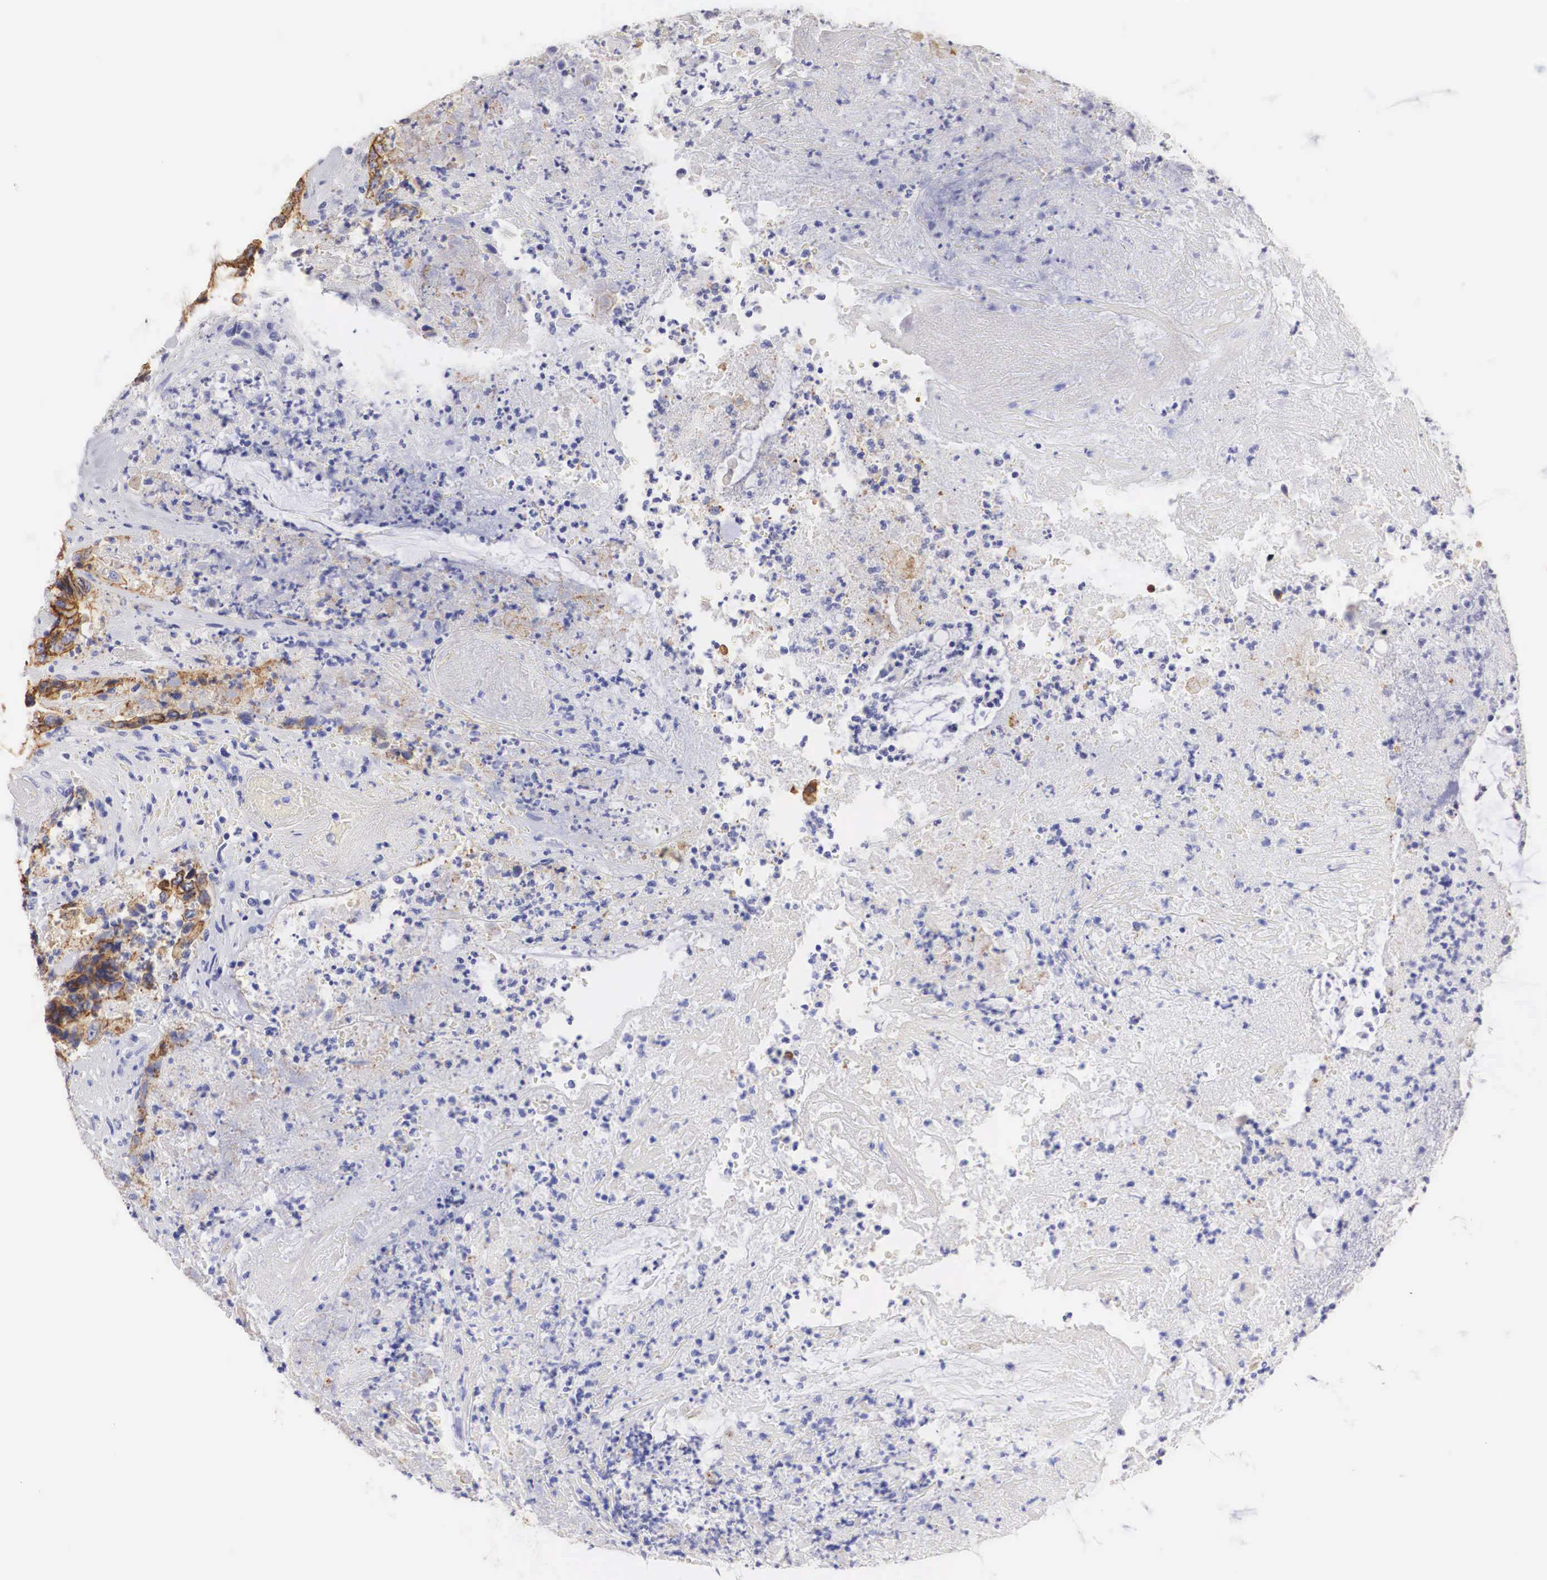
{"staining": {"intensity": "strong", "quantity": ">75%", "location": "cytoplasmic/membranous"}, "tissue": "colorectal cancer", "cell_type": "Tumor cells", "image_type": "cancer", "snomed": [{"axis": "morphology", "description": "Adenocarcinoma, NOS"}, {"axis": "topography", "description": "Rectum"}], "caption": "Strong cytoplasmic/membranous expression is identified in approximately >75% of tumor cells in colorectal cancer (adenocarcinoma). The staining was performed using DAB to visualize the protein expression in brown, while the nuclei were stained in blue with hematoxylin (Magnification: 20x).", "gene": "ERBB2", "patient": {"sex": "female", "age": 65}}